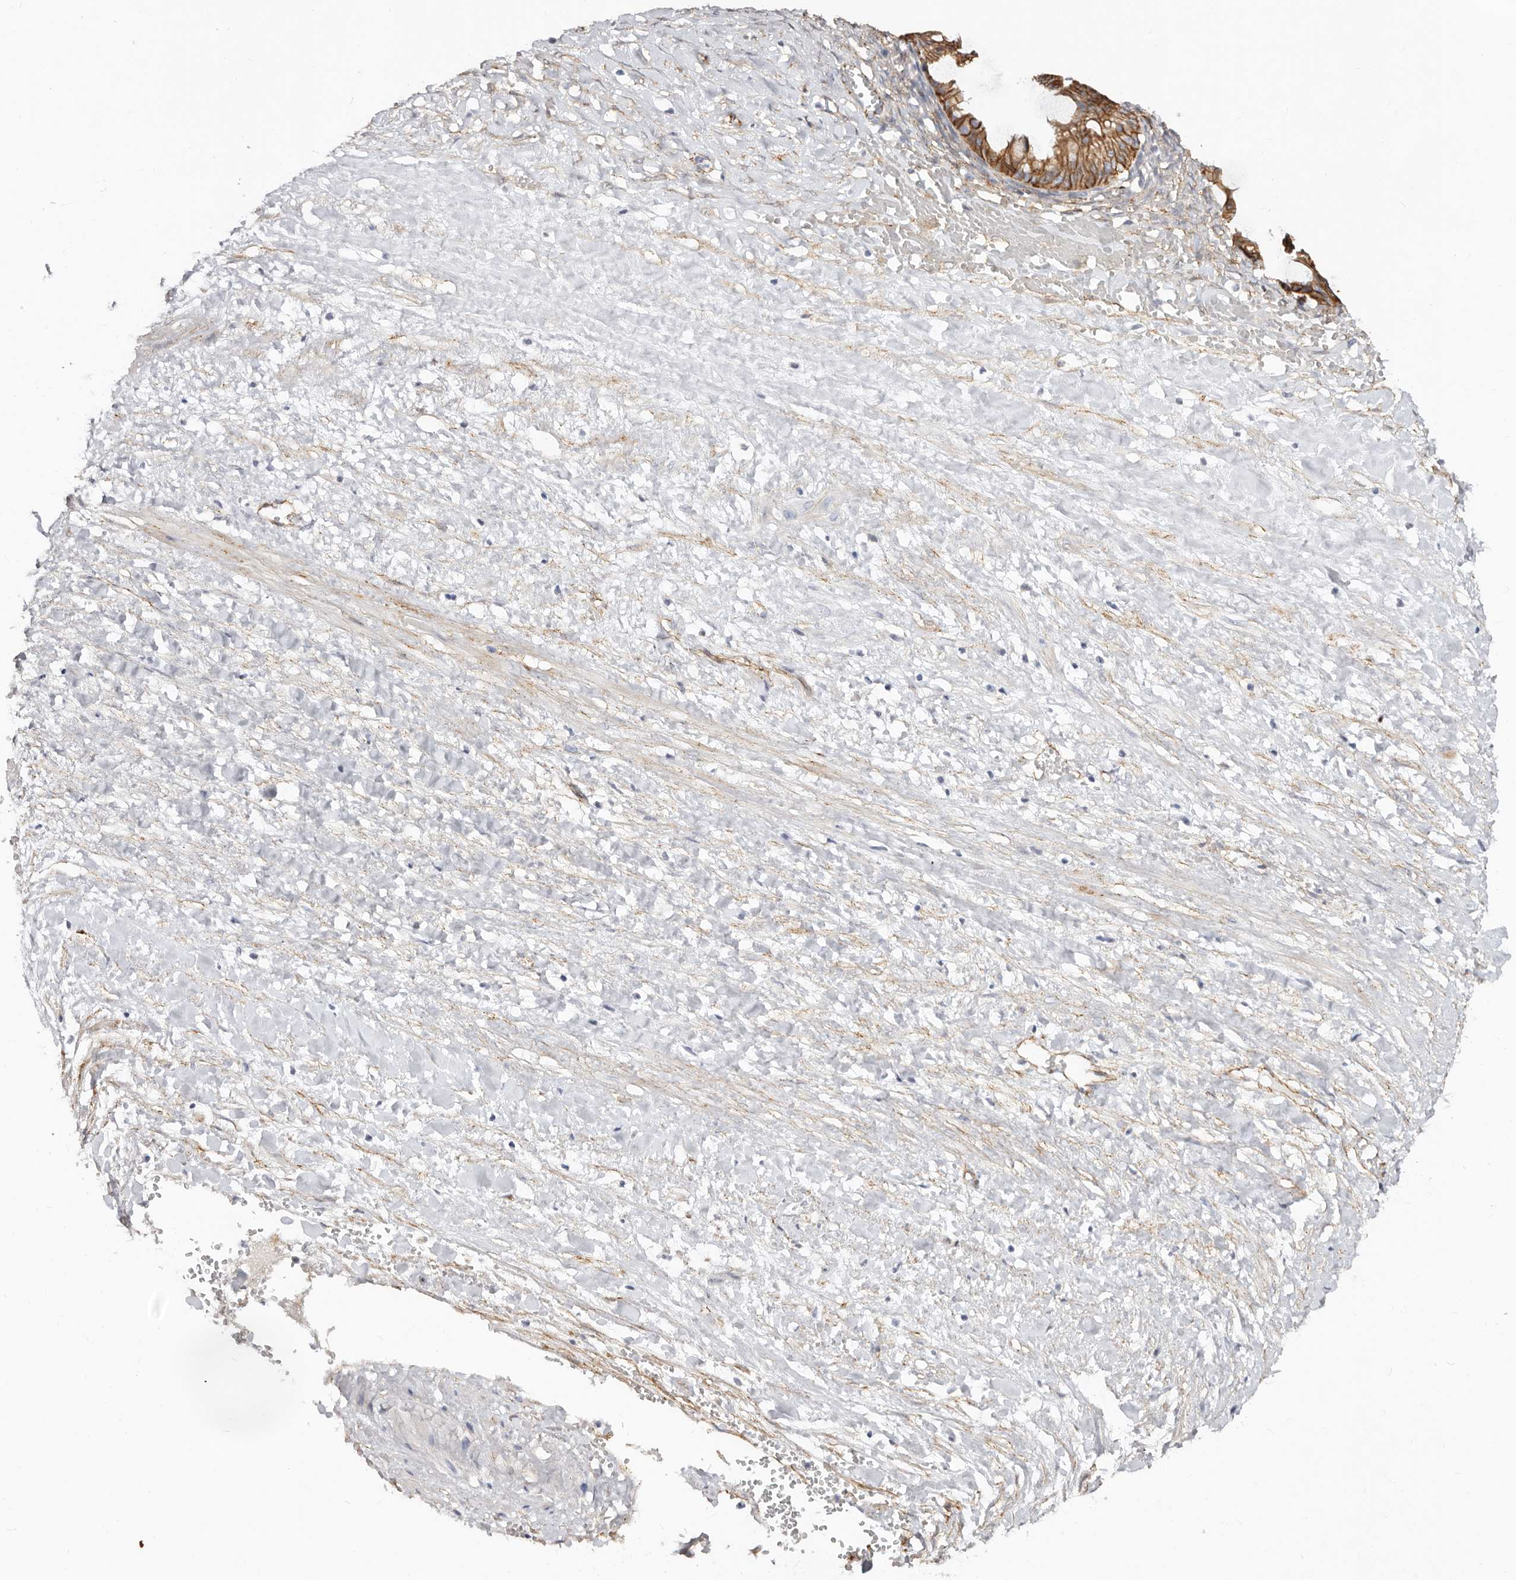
{"staining": {"intensity": "strong", "quantity": ">75%", "location": "cytoplasmic/membranous"}, "tissue": "ovarian cancer", "cell_type": "Tumor cells", "image_type": "cancer", "snomed": [{"axis": "morphology", "description": "Cystadenocarcinoma, mucinous, NOS"}, {"axis": "topography", "description": "Ovary"}], "caption": "An immunohistochemistry (IHC) histopathology image of tumor tissue is shown. Protein staining in brown labels strong cytoplasmic/membranous positivity in mucinous cystadenocarcinoma (ovarian) within tumor cells. (Brightfield microscopy of DAB IHC at high magnification).", "gene": "CTNNB1", "patient": {"sex": "female", "age": 73}}